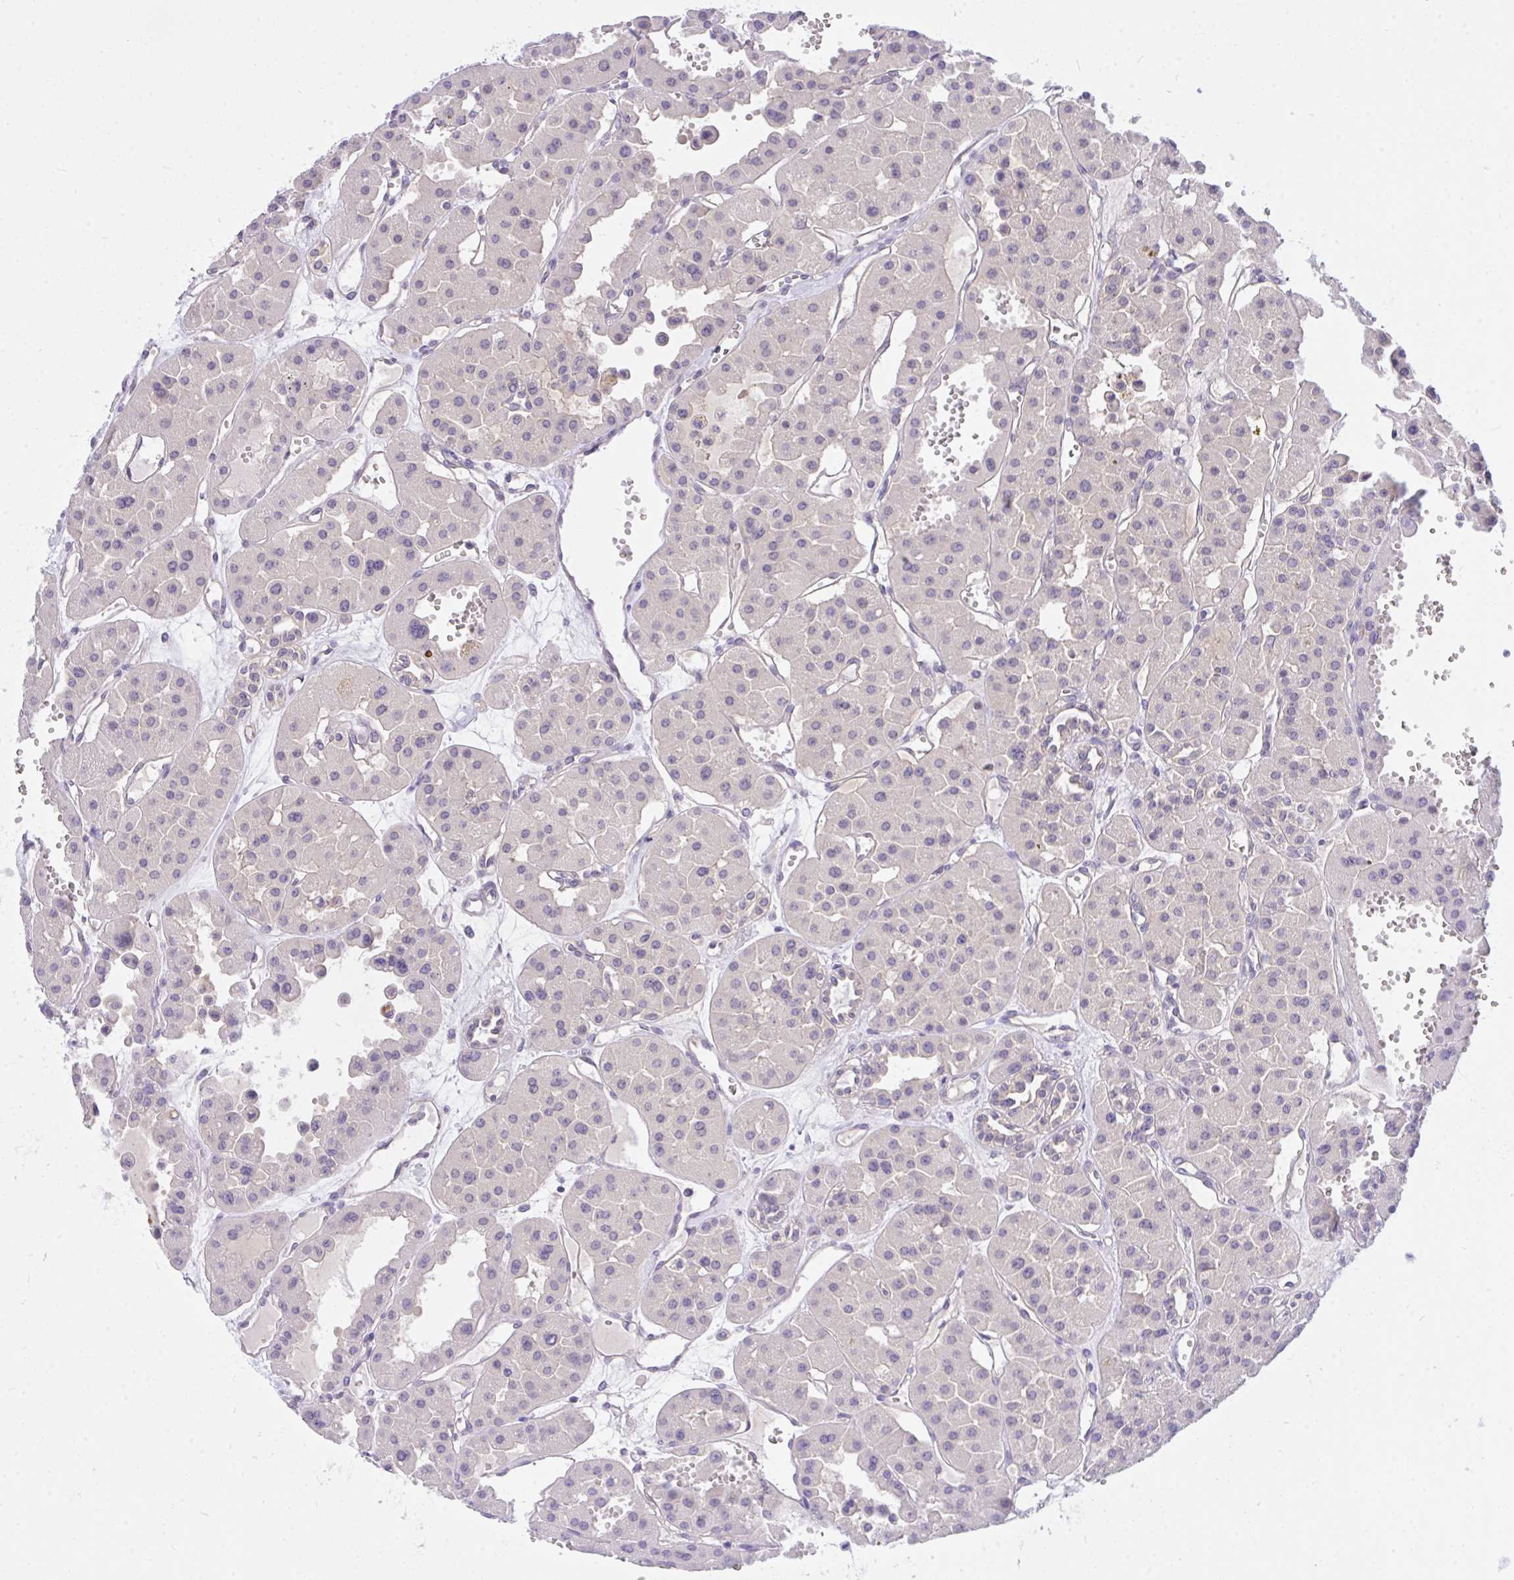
{"staining": {"intensity": "negative", "quantity": "none", "location": "none"}, "tissue": "renal cancer", "cell_type": "Tumor cells", "image_type": "cancer", "snomed": [{"axis": "morphology", "description": "Carcinoma, NOS"}, {"axis": "topography", "description": "Kidney"}], "caption": "IHC of renal cancer (carcinoma) reveals no expression in tumor cells.", "gene": "TLN2", "patient": {"sex": "female", "age": 75}}